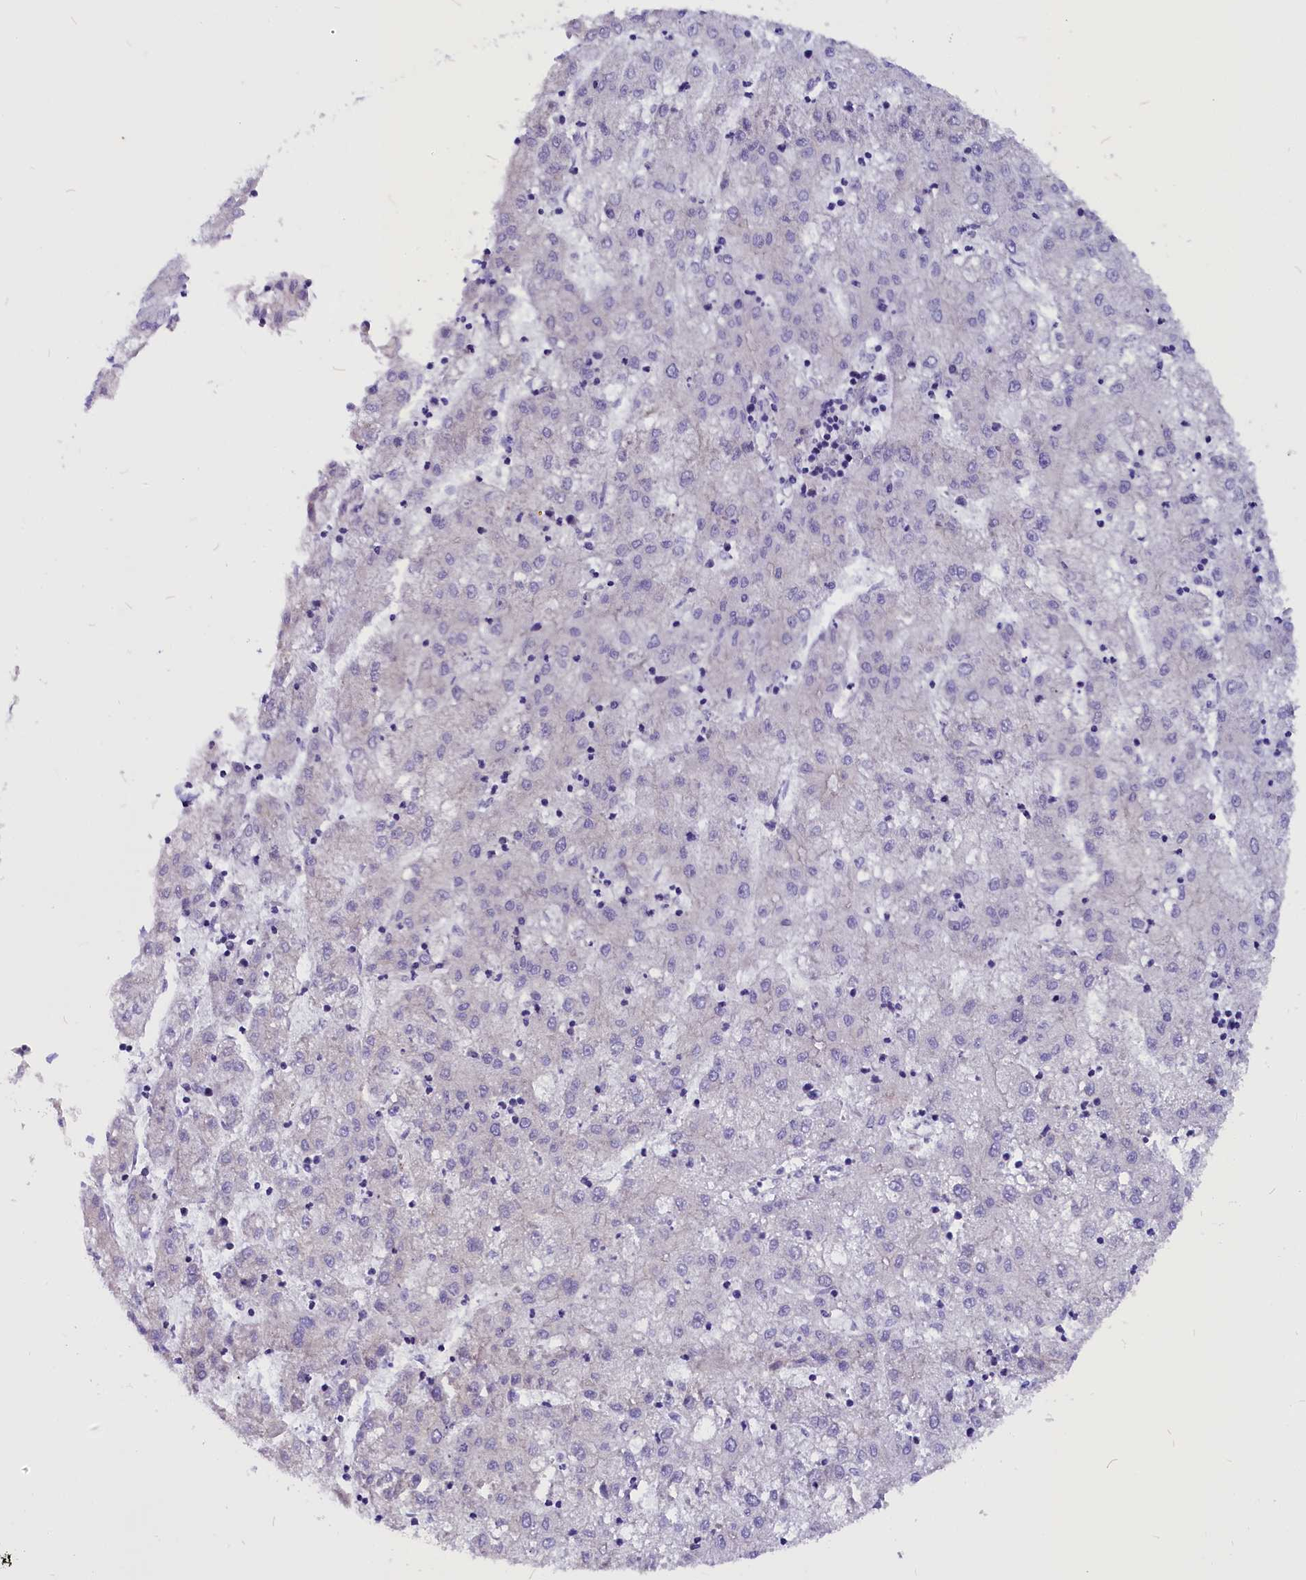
{"staining": {"intensity": "negative", "quantity": "none", "location": "none"}, "tissue": "liver cancer", "cell_type": "Tumor cells", "image_type": "cancer", "snomed": [{"axis": "morphology", "description": "Carcinoma, Hepatocellular, NOS"}, {"axis": "topography", "description": "Liver"}], "caption": "IHC photomicrograph of hepatocellular carcinoma (liver) stained for a protein (brown), which exhibits no expression in tumor cells.", "gene": "CEP170", "patient": {"sex": "male", "age": 72}}